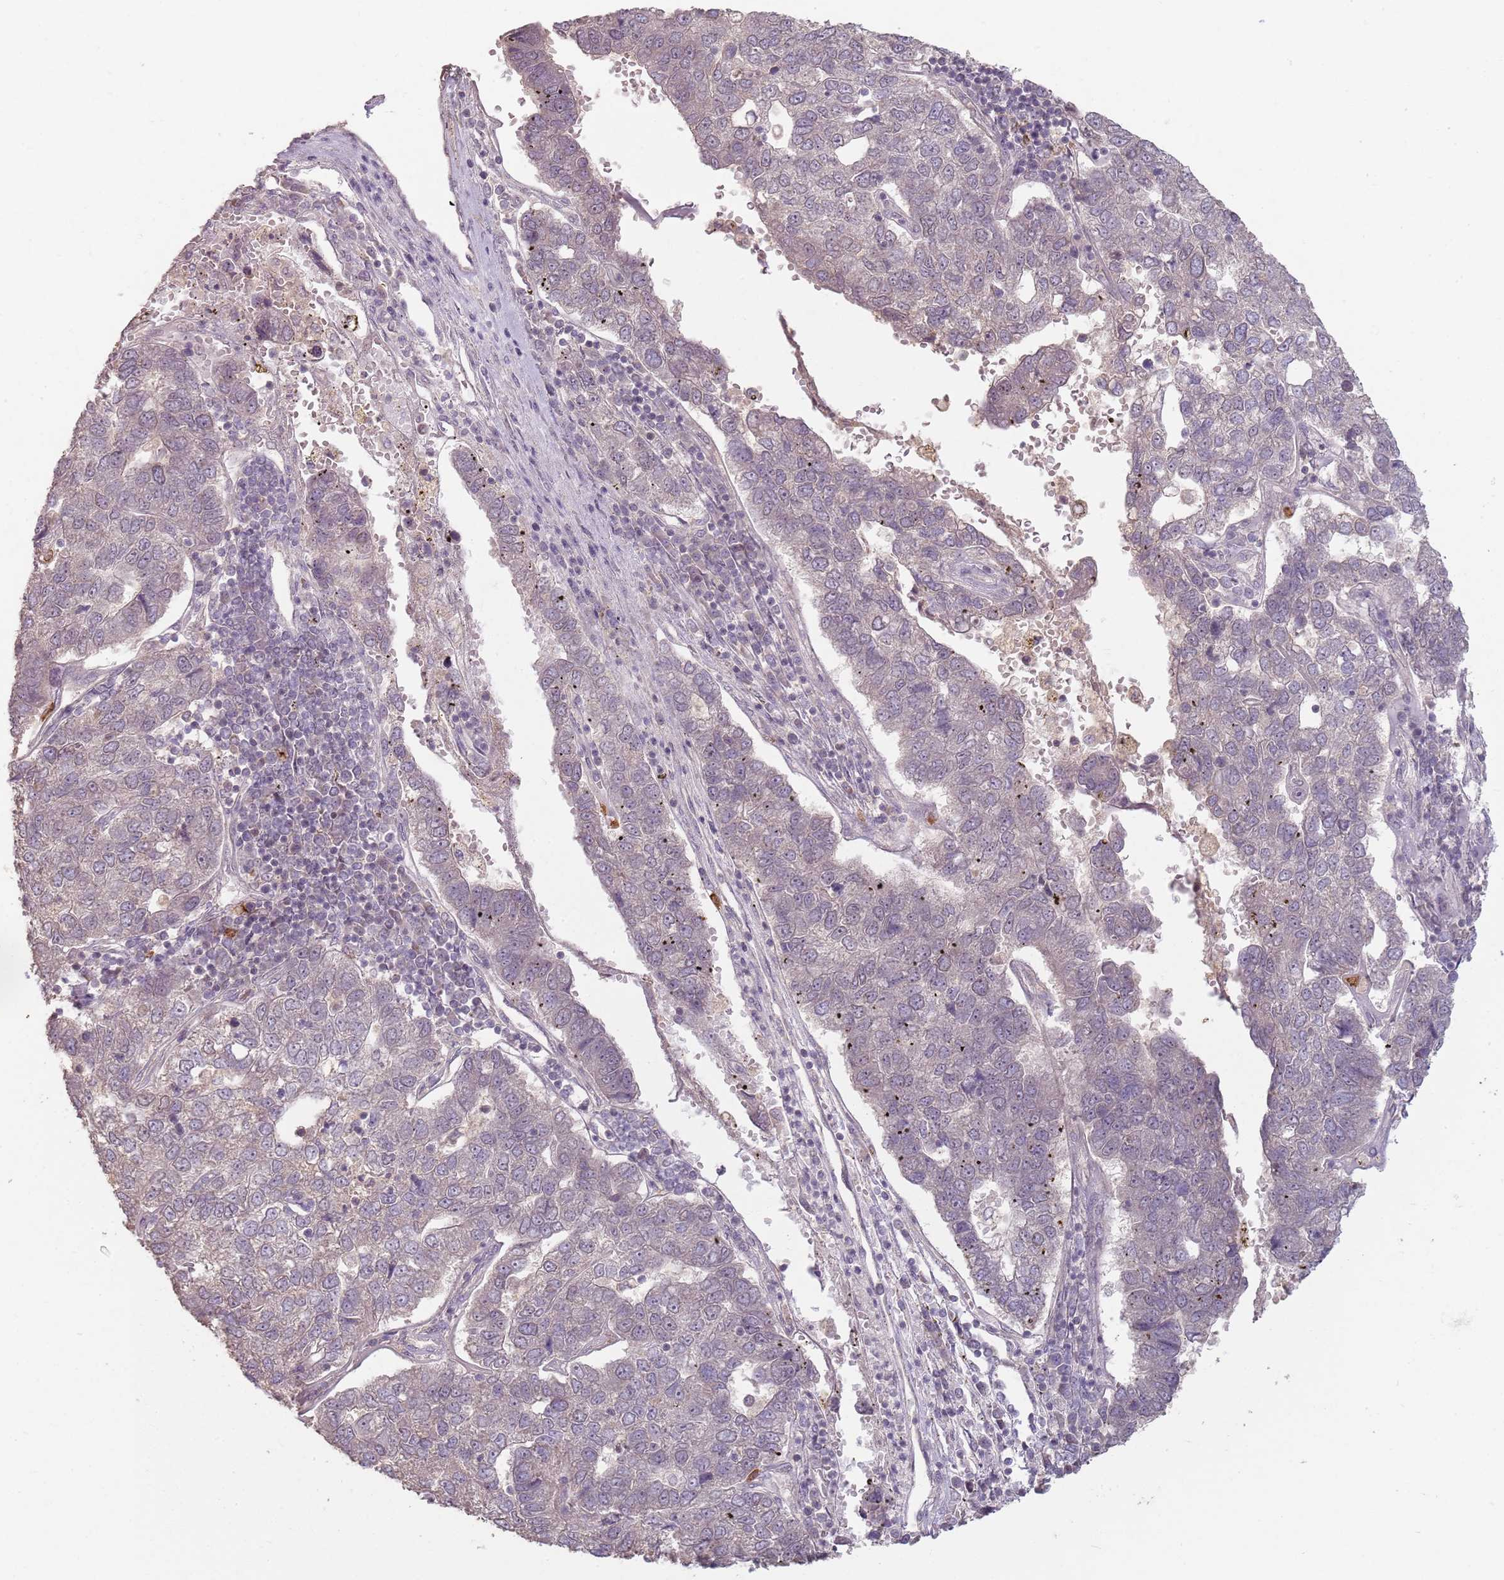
{"staining": {"intensity": "negative", "quantity": "none", "location": "none"}, "tissue": "pancreatic cancer", "cell_type": "Tumor cells", "image_type": "cancer", "snomed": [{"axis": "morphology", "description": "Adenocarcinoma, NOS"}, {"axis": "topography", "description": "Pancreas"}], "caption": "Tumor cells show no significant expression in pancreatic cancer (adenocarcinoma).", "gene": "CCDC168", "patient": {"sex": "female", "age": 61}}